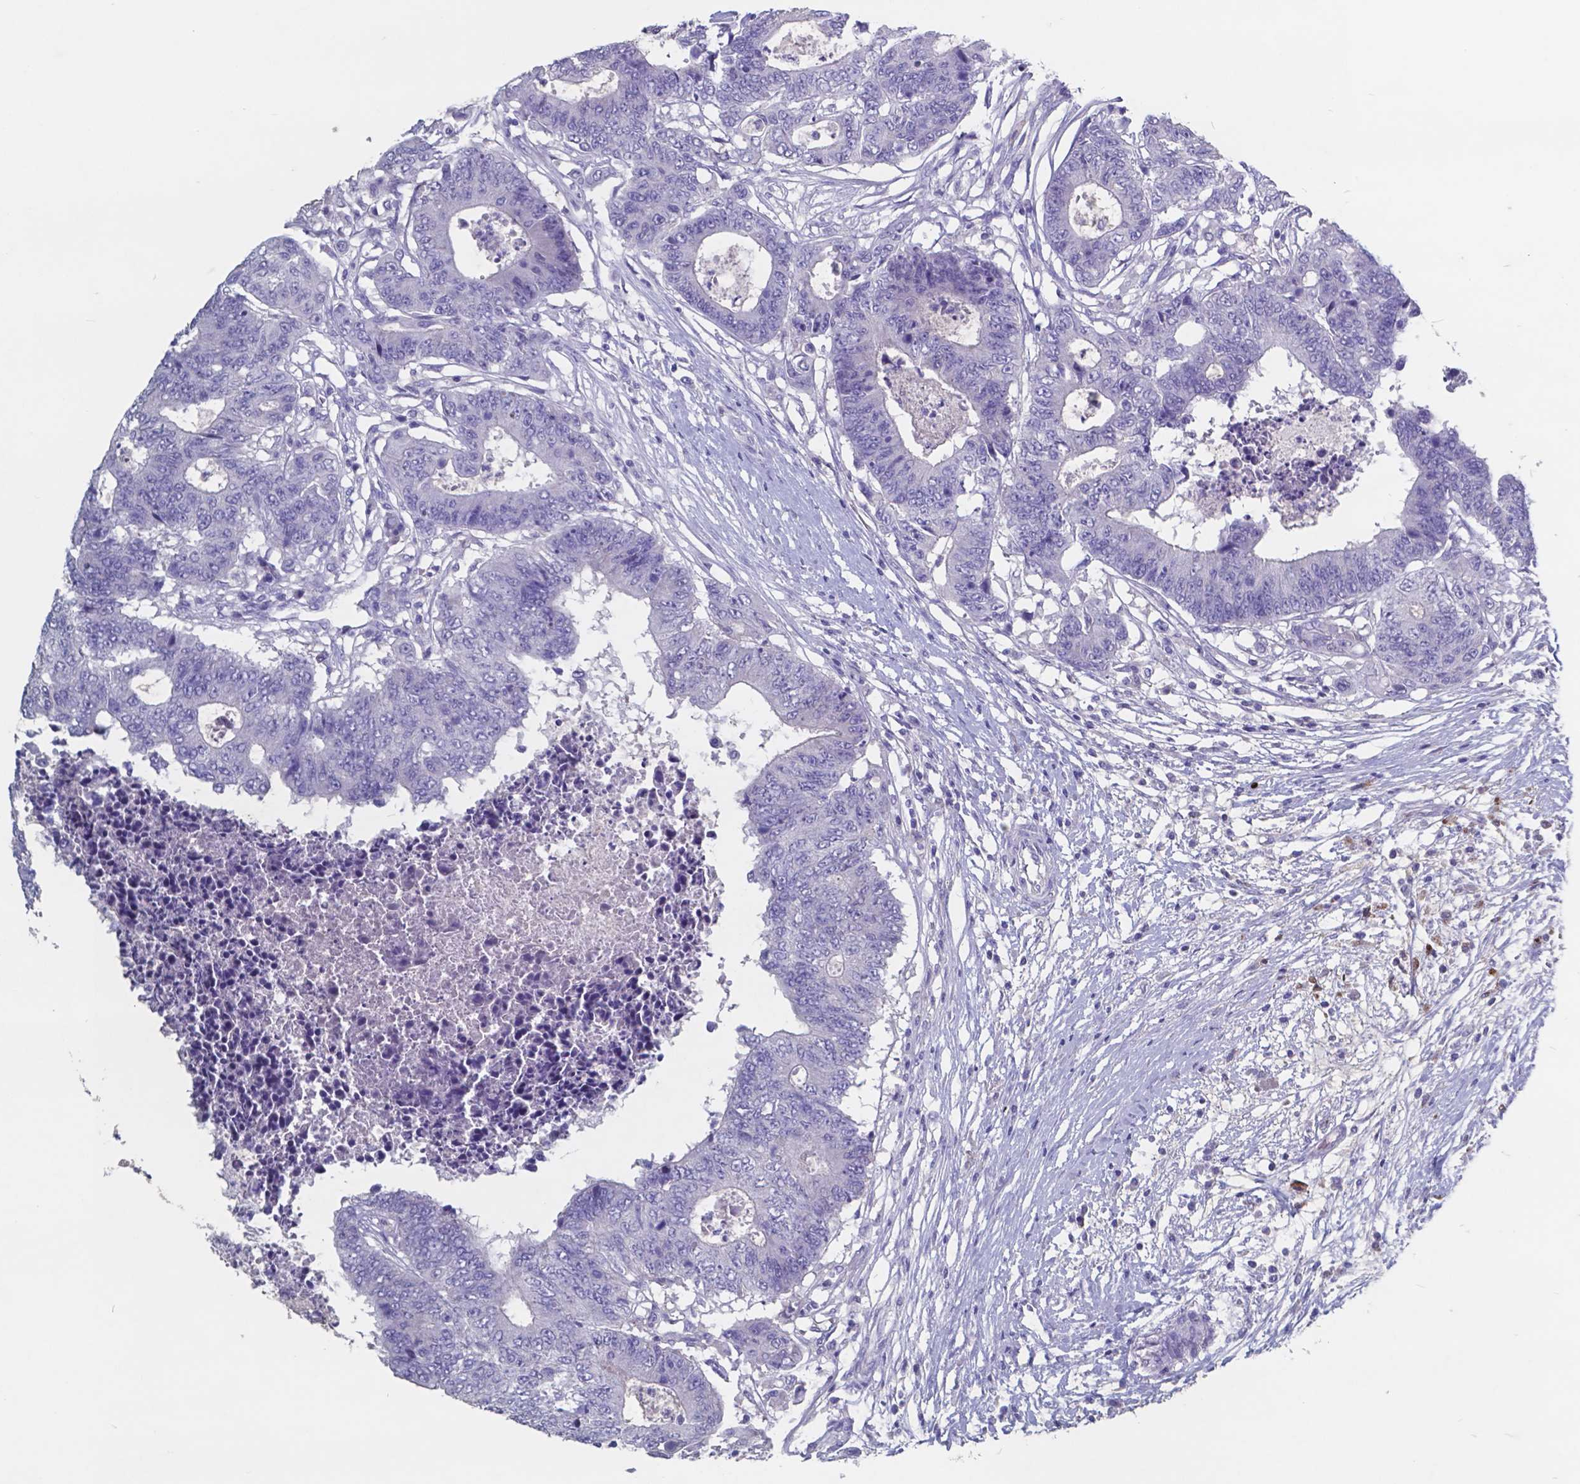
{"staining": {"intensity": "negative", "quantity": "none", "location": "none"}, "tissue": "colorectal cancer", "cell_type": "Tumor cells", "image_type": "cancer", "snomed": [{"axis": "morphology", "description": "Adenocarcinoma, NOS"}, {"axis": "topography", "description": "Colon"}], "caption": "Colorectal adenocarcinoma stained for a protein using IHC exhibits no staining tumor cells.", "gene": "TTR", "patient": {"sex": "female", "age": 48}}